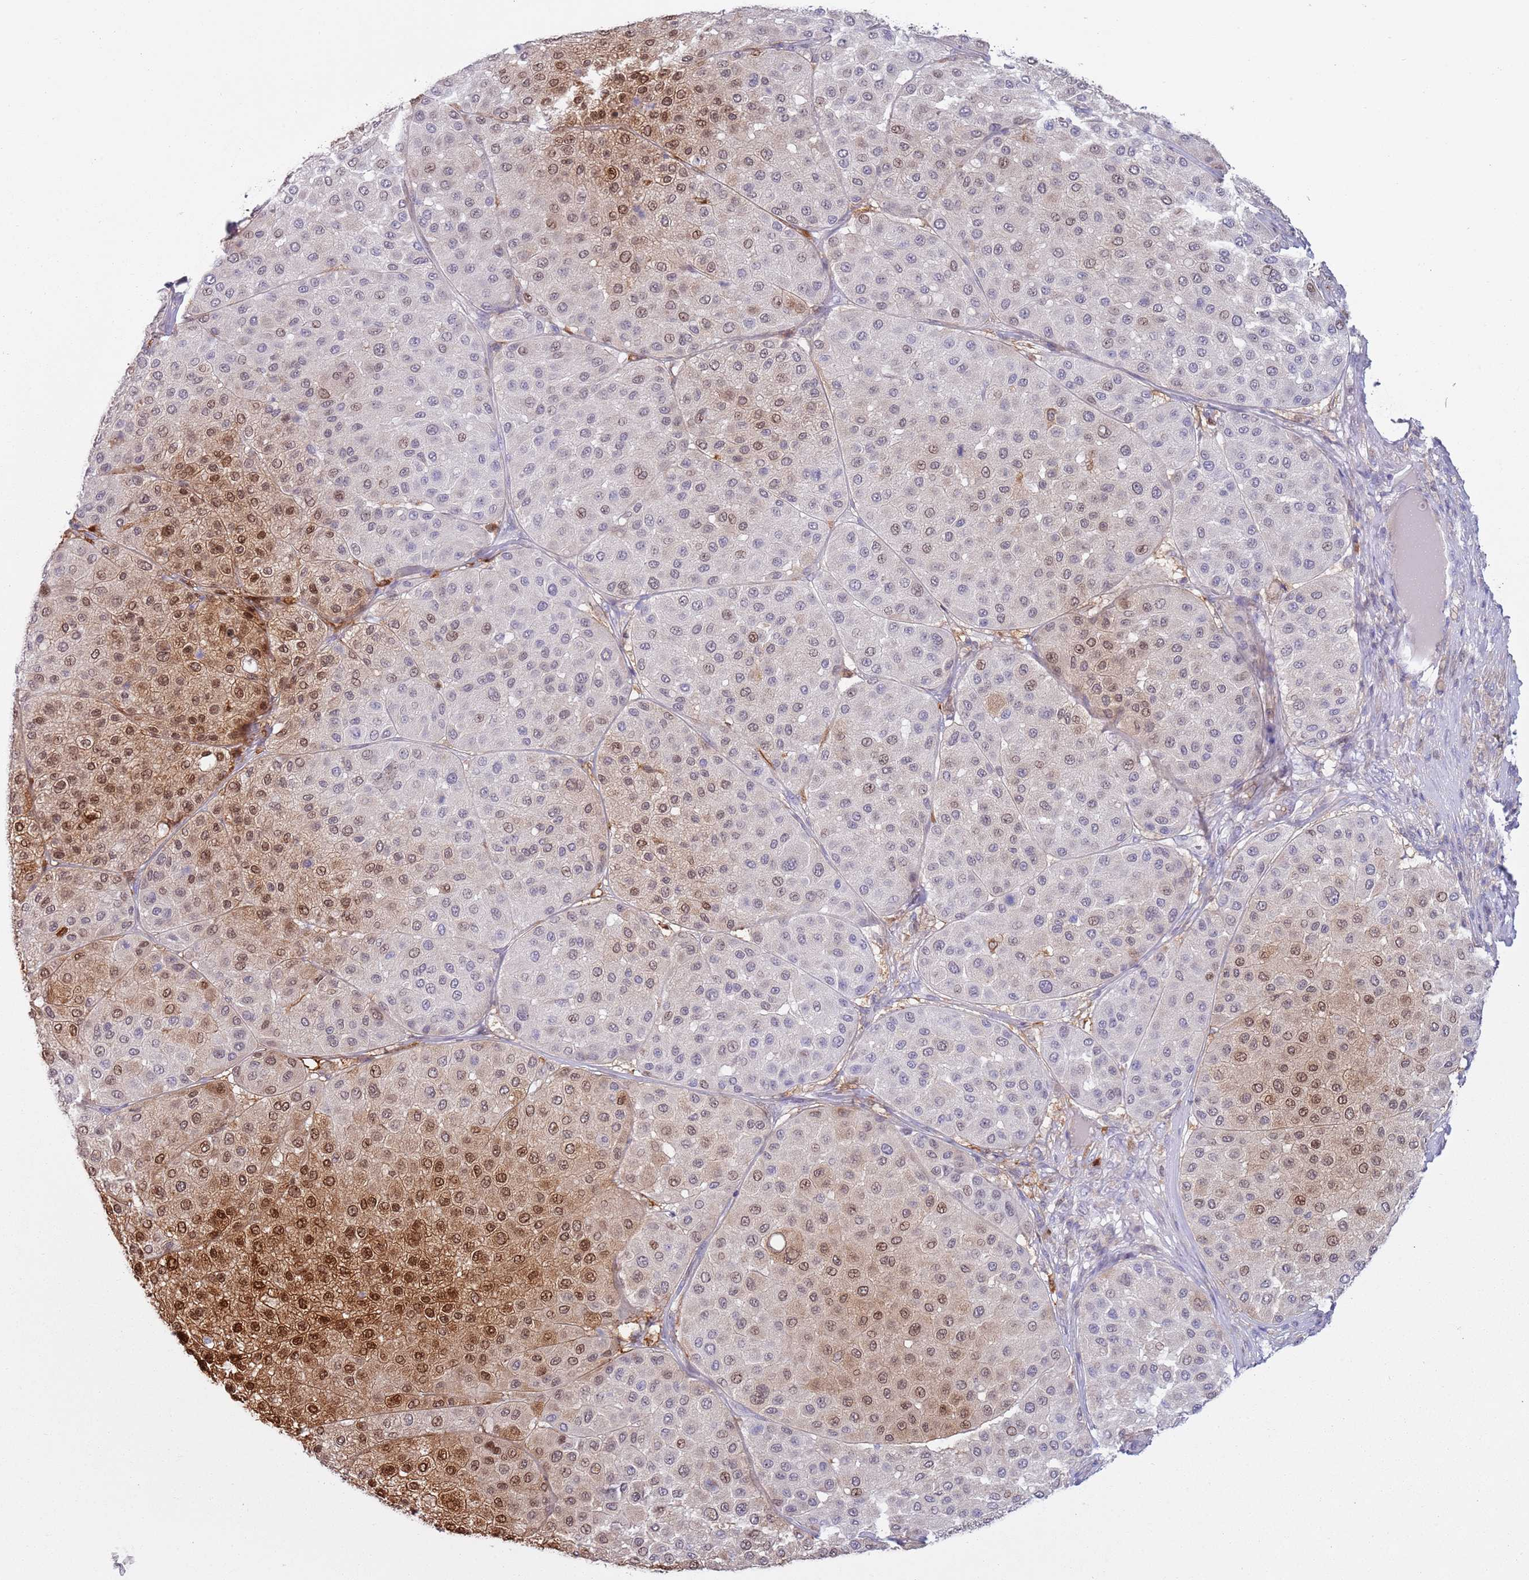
{"staining": {"intensity": "moderate", "quantity": "25%-75%", "location": "cytoplasmic/membranous,nuclear"}, "tissue": "melanoma", "cell_type": "Tumor cells", "image_type": "cancer", "snomed": [{"axis": "morphology", "description": "Malignant melanoma, Metastatic site"}, {"axis": "topography", "description": "Smooth muscle"}], "caption": "Malignant melanoma (metastatic site) was stained to show a protein in brown. There is medium levels of moderate cytoplasmic/membranous and nuclear expression in approximately 25%-75% of tumor cells.", "gene": "NBPF6", "patient": {"sex": "male", "age": 41}}